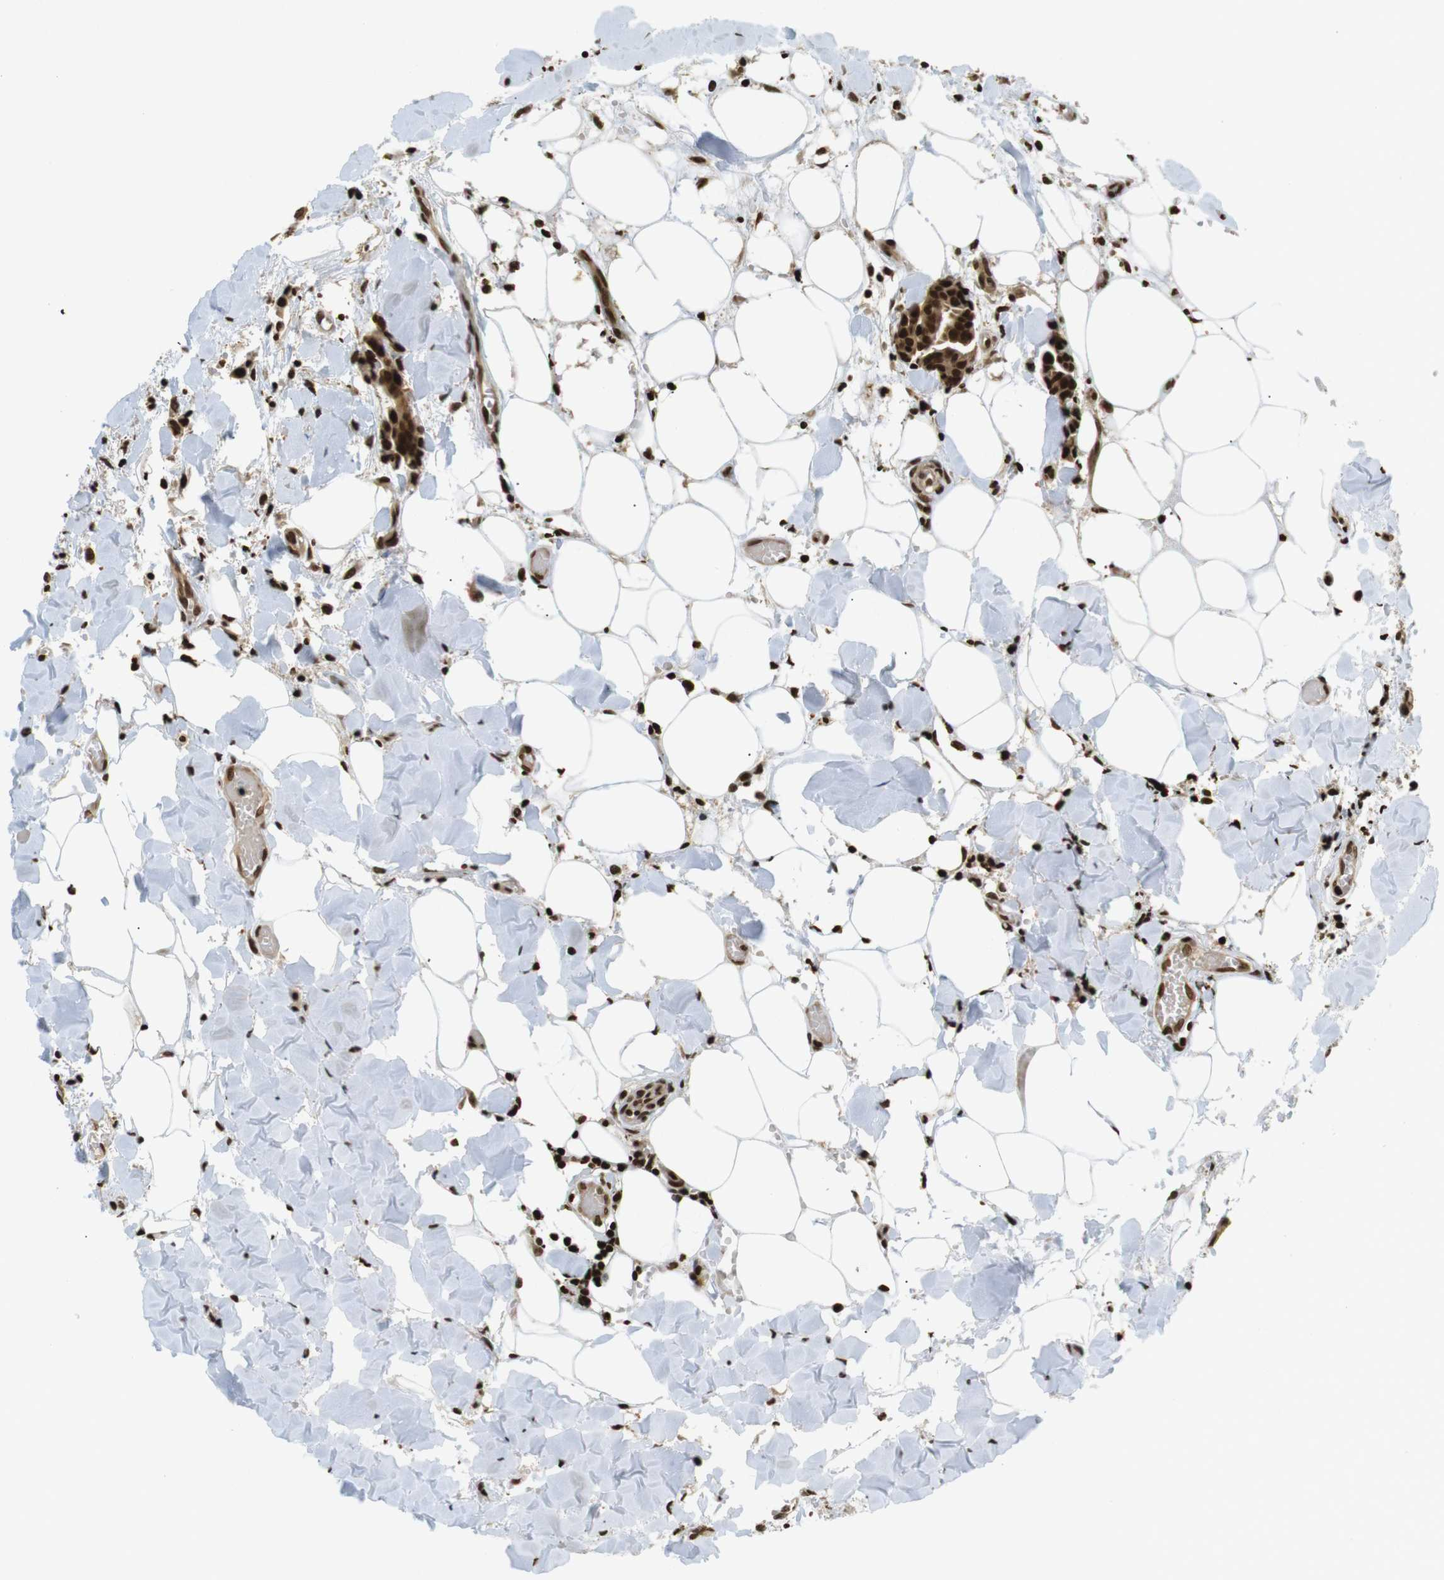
{"staining": {"intensity": "strong", "quantity": ">75%", "location": "cytoplasmic/membranous,nuclear"}, "tissue": "head and neck cancer", "cell_type": "Tumor cells", "image_type": "cancer", "snomed": [{"axis": "morphology", "description": "Adenocarcinoma, NOS"}, {"axis": "topography", "description": "Salivary gland"}, {"axis": "topography", "description": "Head-Neck"}], "caption": "This is an image of IHC staining of head and neck cancer (adenocarcinoma), which shows strong positivity in the cytoplasmic/membranous and nuclear of tumor cells.", "gene": "RUVBL2", "patient": {"sex": "female", "age": 59}}